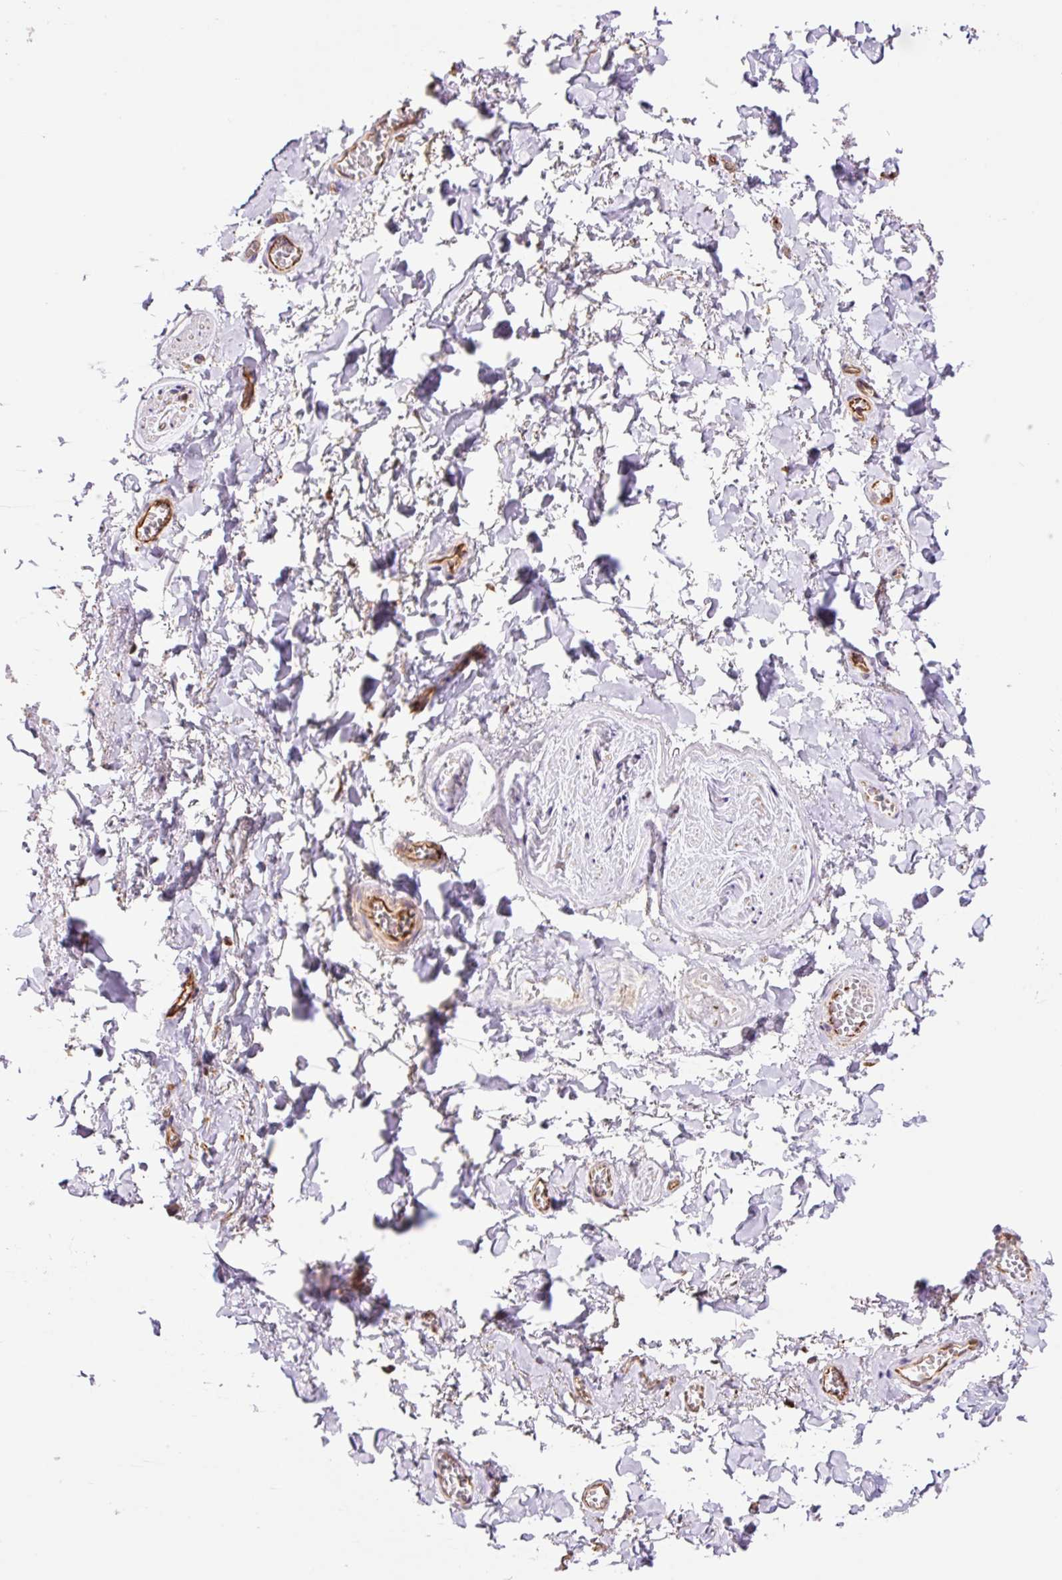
{"staining": {"intensity": "negative", "quantity": "none", "location": "none"}, "tissue": "adipose tissue", "cell_type": "Adipocytes", "image_type": "normal", "snomed": [{"axis": "morphology", "description": "Normal tissue, NOS"}, {"axis": "topography", "description": "Vulva"}, {"axis": "topography", "description": "Vagina"}, {"axis": "topography", "description": "Peripheral nerve tissue"}], "caption": "This is an immunohistochemistry (IHC) image of unremarkable adipose tissue. There is no staining in adipocytes.", "gene": "PCK2", "patient": {"sex": "female", "age": 66}}